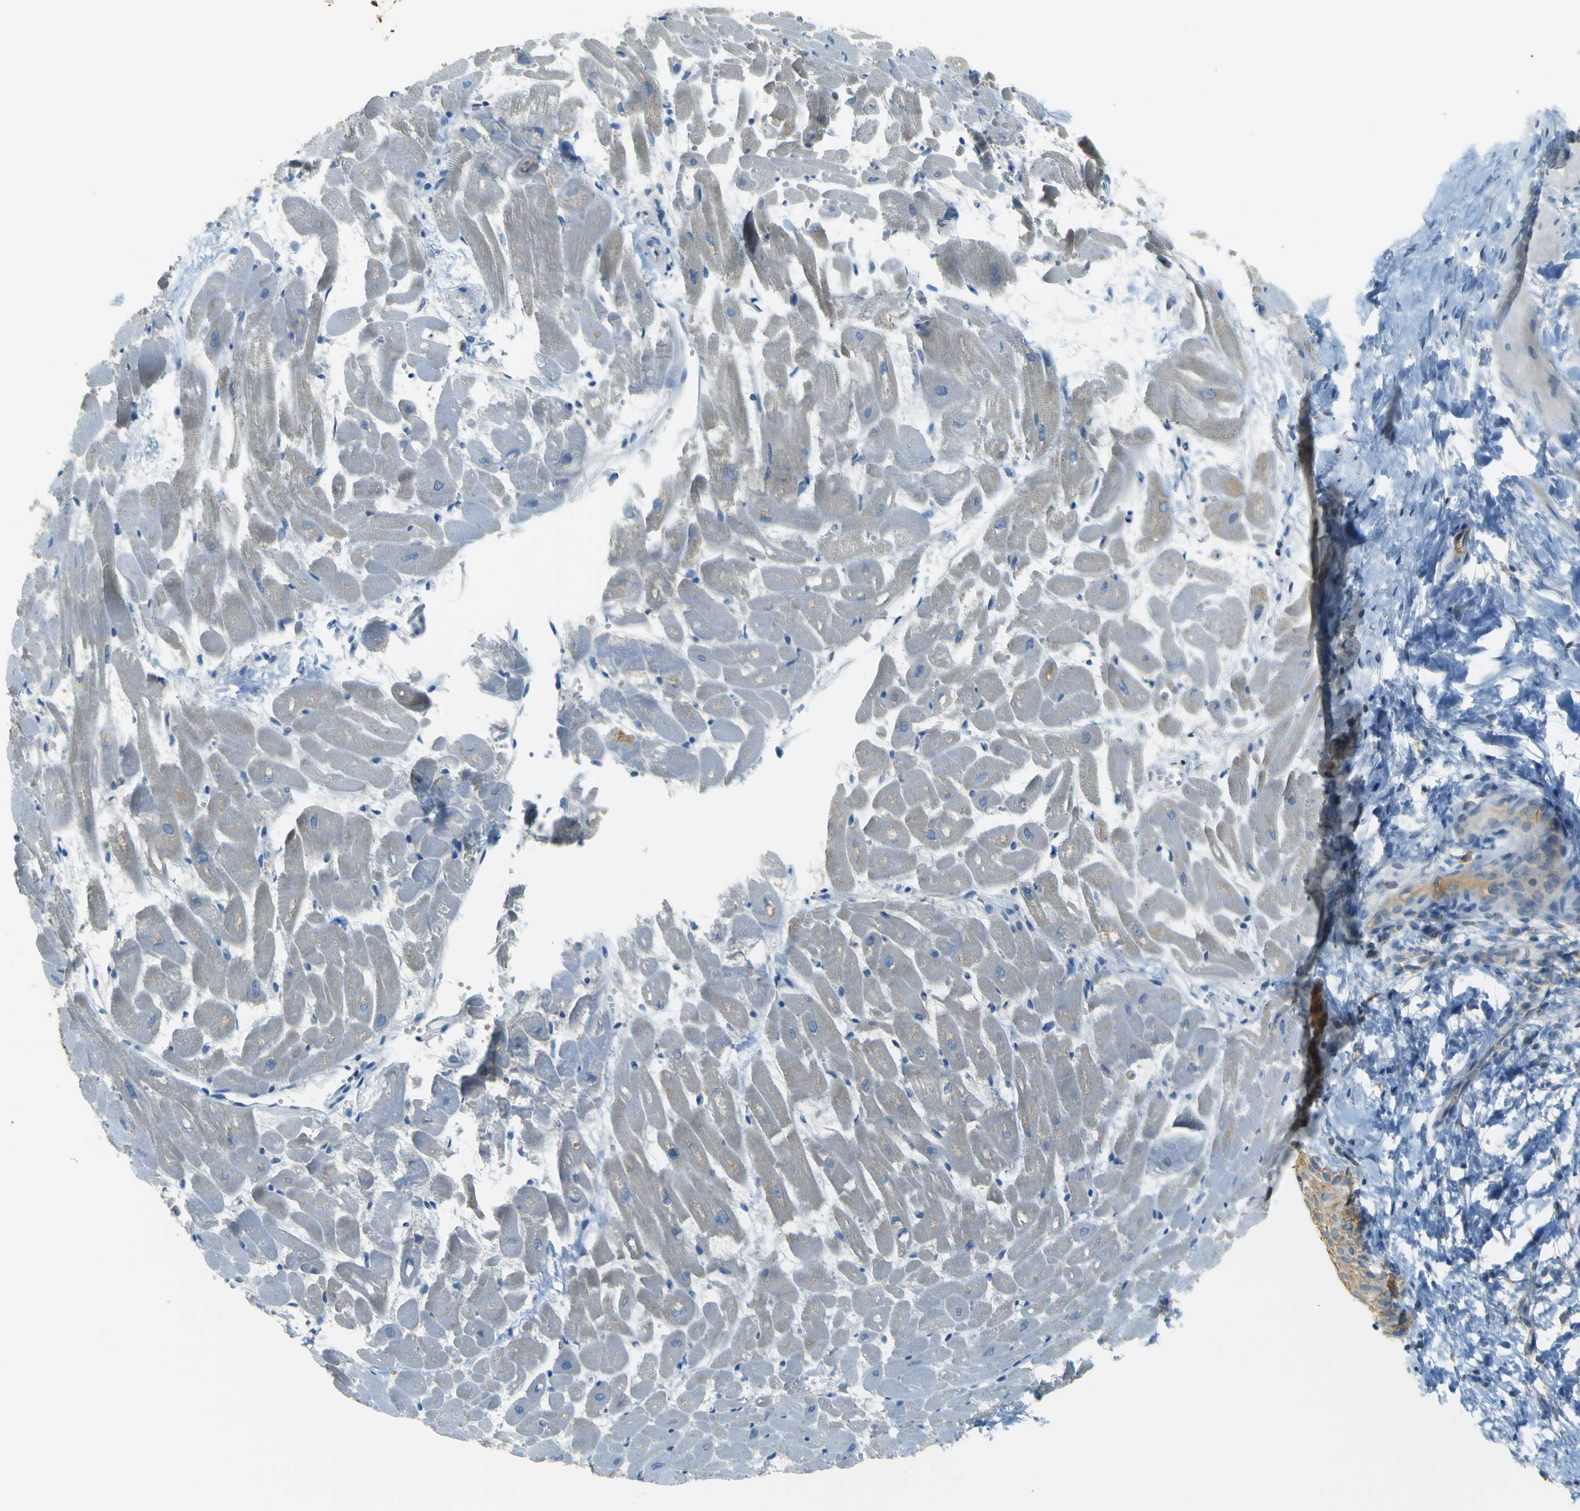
{"staining": {"intensity": "weak", "quantity": "25%-75%", "location": "cytoplasmic/membranous"}, "tissue": "heart muscle", "cell_type": "Cardiomyocytes", "image_type": "normal", "snomed": [{"axis": "morphology", "description": "Normal tissue, NOS"}, {"axis": "topography", "description": "Heart"}], "caption": "A low amount of weak cytoplasmic/membranous staining is present in about 25%-75% of cardiomyocytes in benign heart muscle. (DAB = brown stain, brightfield microscopy at high magnification).", "gene": "FKTN", "patient": {"sex": "female", "age": 19}}